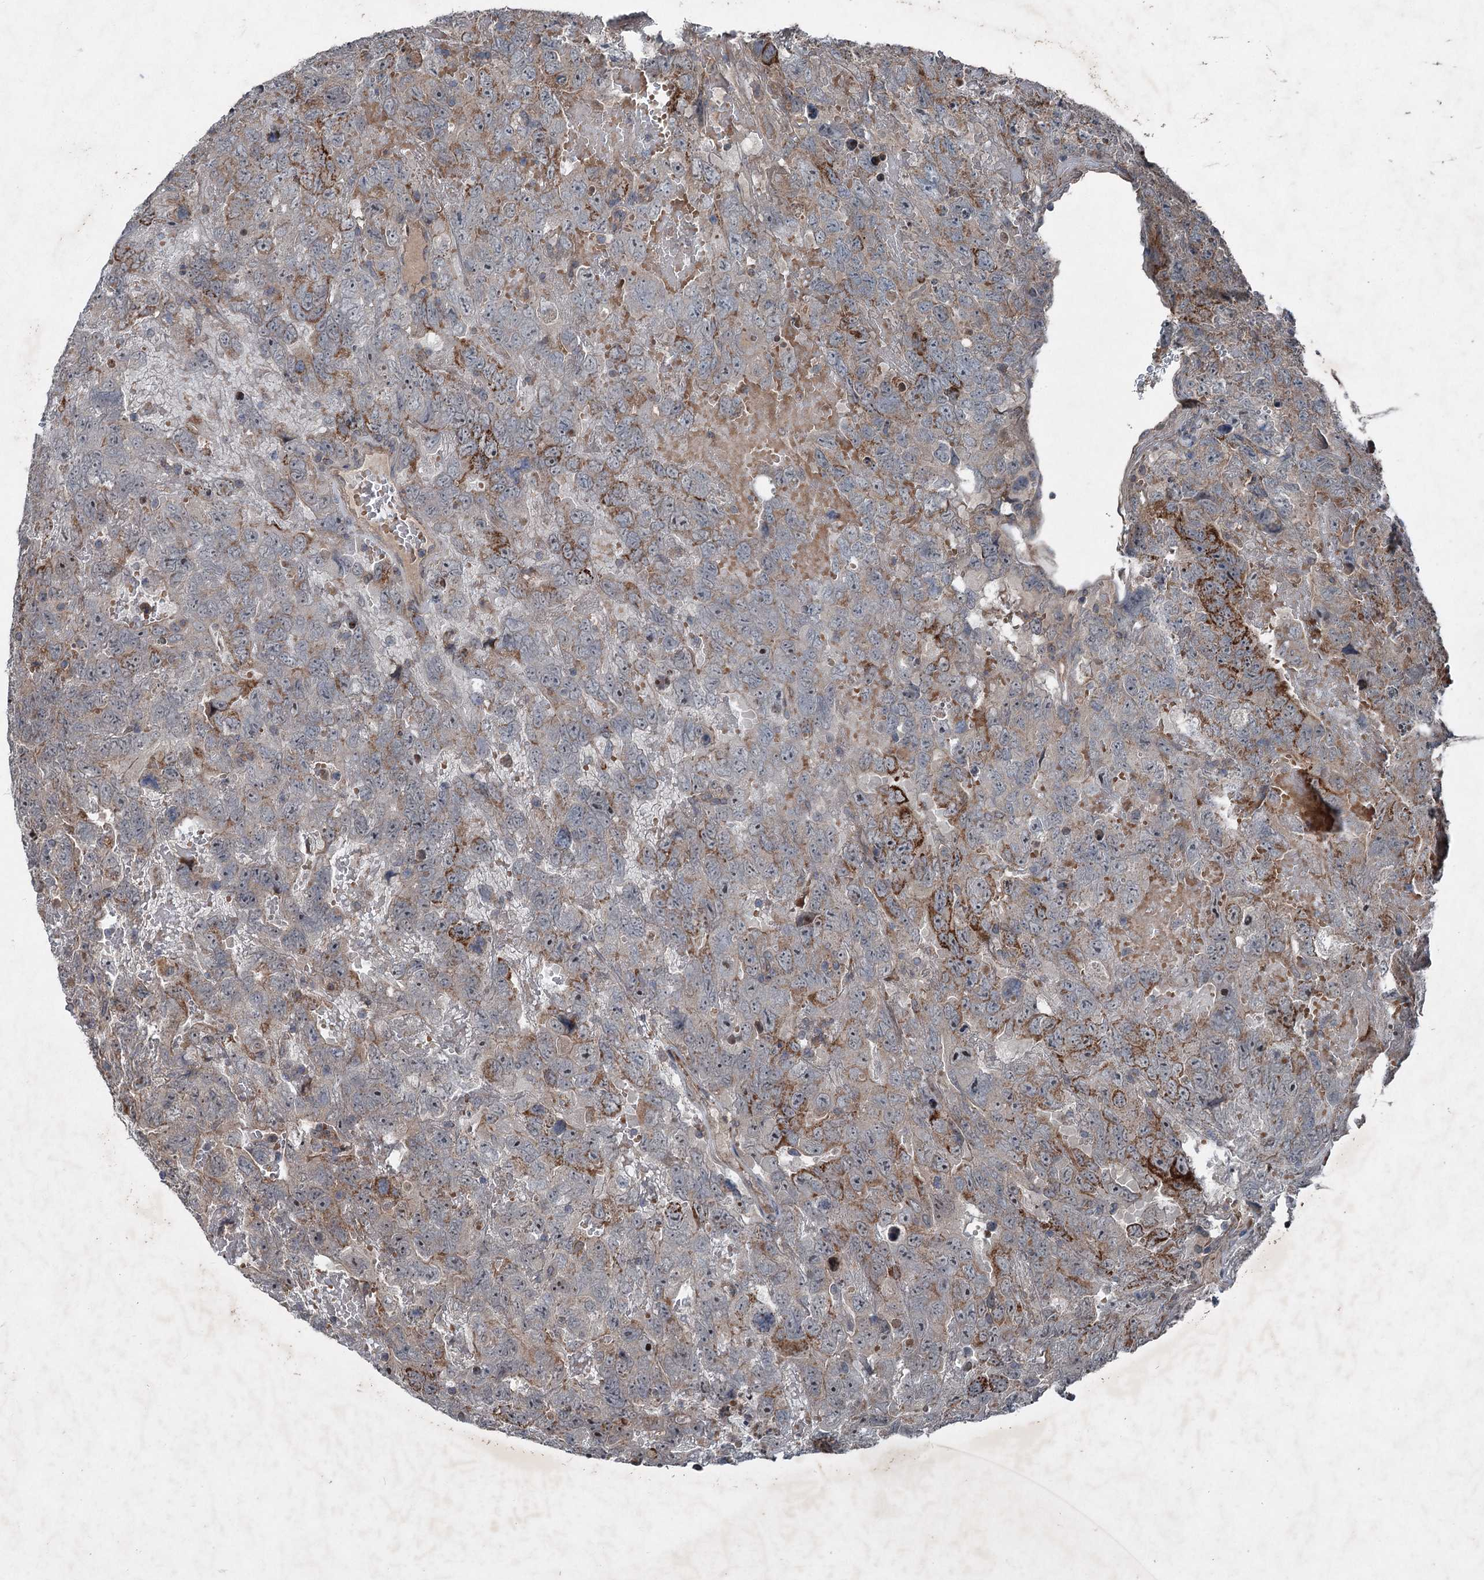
{"staining": {"intensity": "moderate", "quantity": "<25%", "location": "cytoplasmic/membranous"}, "tissue": "testis cancer", "cell_type": "Tumor cells", "image_type": "cancer", "snomed": [{"axis": "morphology", "description": "Carcinoma, Embryonal, NOS"}, {"axis": "topography", "description": "Testis"}], "caption": "Testis embryonal carcinoma tissue exhibits moderate cytoplasmic/membranous positivity in approximately <25% of tumor cells, visualized by immunohistochemistry. Nuclei are stained in blue.", "gene": "ALAS1", "patient": {"sex": "male", "age": 45}}